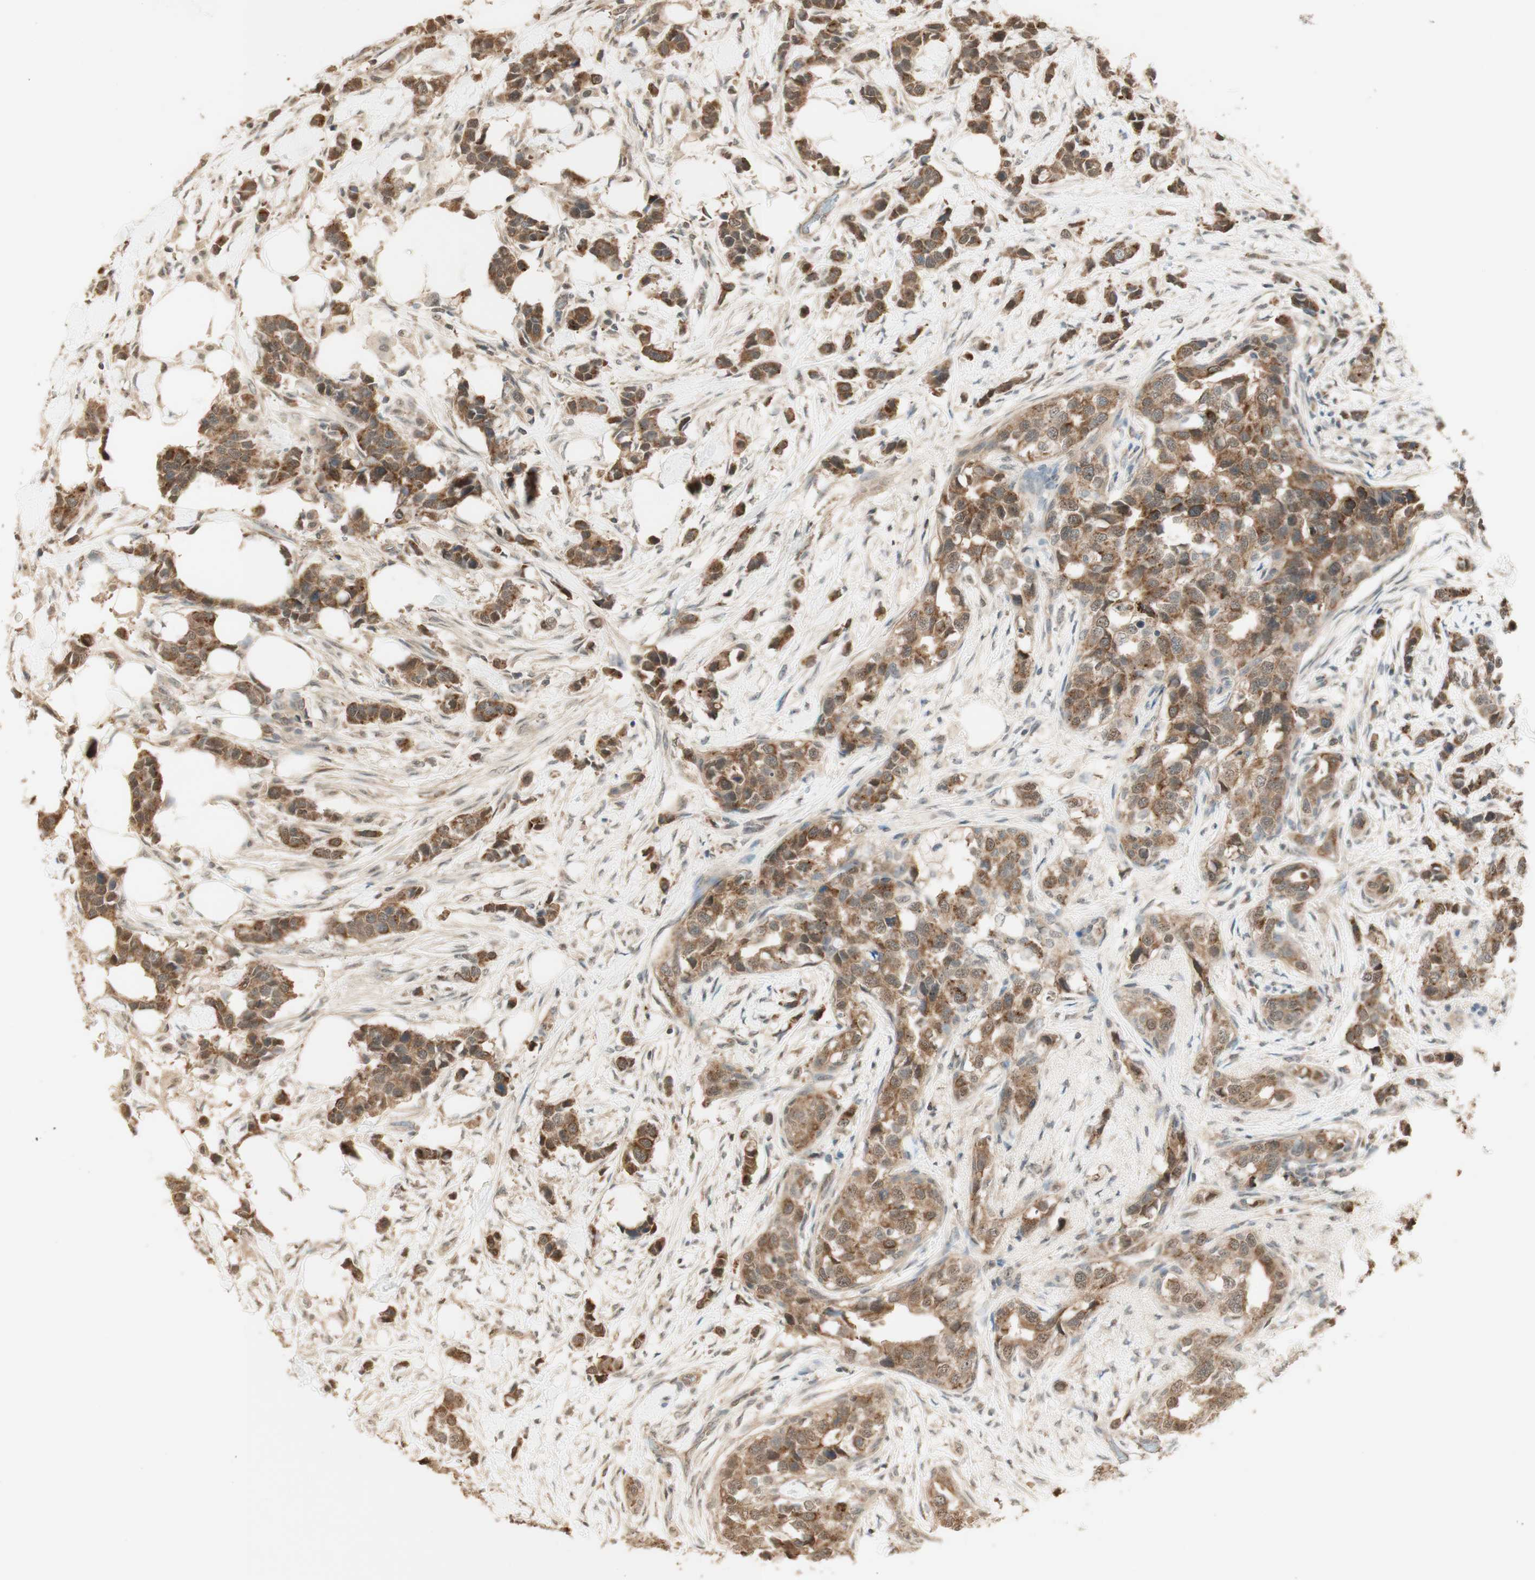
{"staining": {"intensity": "moderate", "quantity": ">75%", "location": "cytoplasmic/membranous"}, "tissue": "breast cancer", "cell_type": "Tumor cells", "image_type": "cancer", "snomed": [{"axis": "morphology", "description": "Normal tissue, NOS"}, {"axis": "morphology", "description": "Duct carcinoma"}, {"axis": "topography", "description": "Breast"}], "caption": "IHC micrograph of neoplastic tissue: breast intraductal carcinoma stained using immunohistochemistry (IHC) displays medium levels of moderate protein expression localized specifically in the cytoplasmic/membranous of tumor cells, appearing as a cytoplasmic/membranous brown color.", "gene": "SPINT2", "patient": {"sex": "female", "age": 50}}